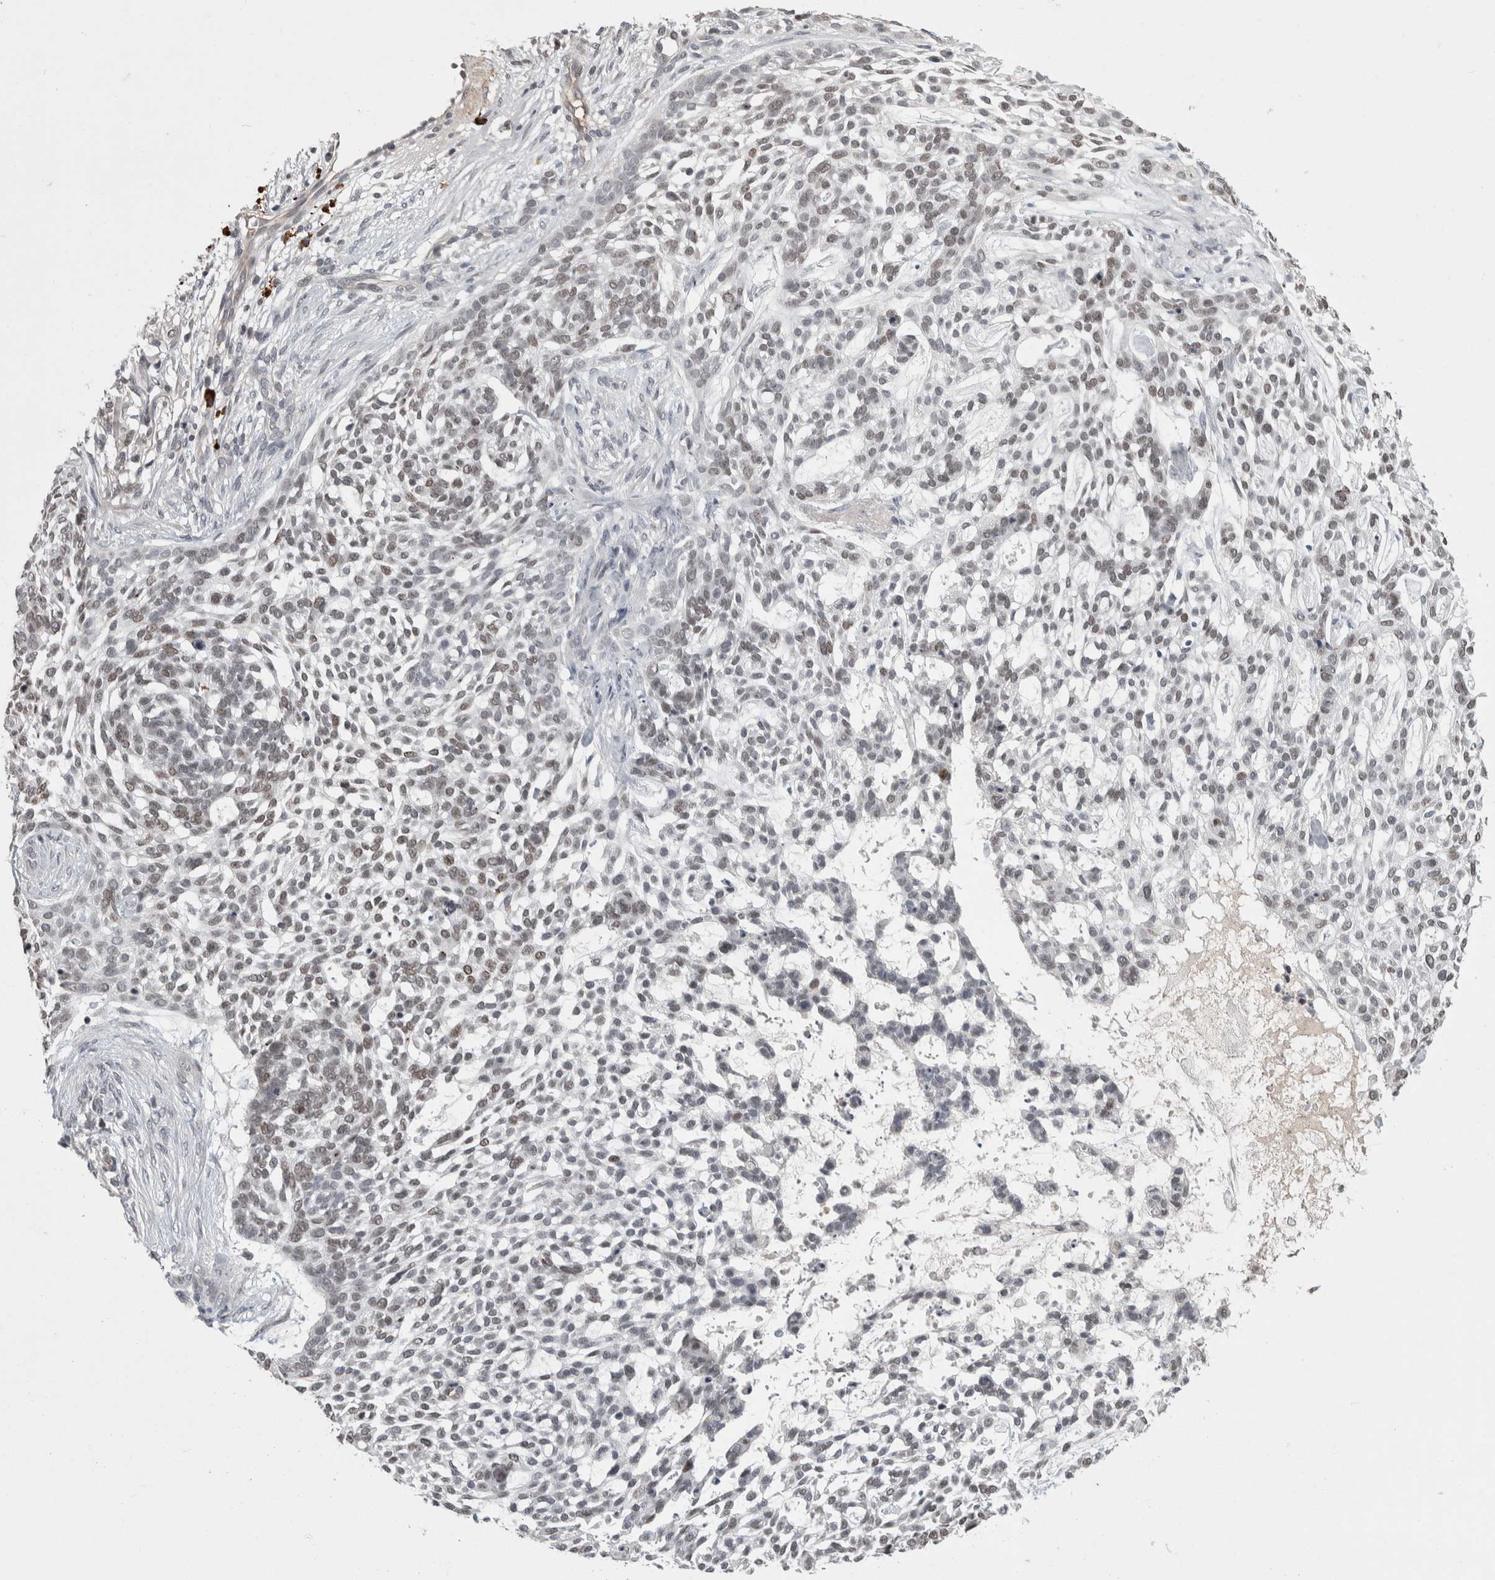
{"staining": {"intensity": "weak", "quantity": "<25%", "location": "nuclear"}, "tissue": "skin cancer", "cell_type": "Tumor cells", "image_type": "cancer", "snomed": [{"axis": "morphology", "description": "Basal cell carcinoma"}, {"axis": "topography", "description": "Skin"}], "caption": "There is no significant staining in tumor cells of basal cell carcinoma (skin).", "gene": "ZNF592", "patient": {"sex": "female", "age": 64}}